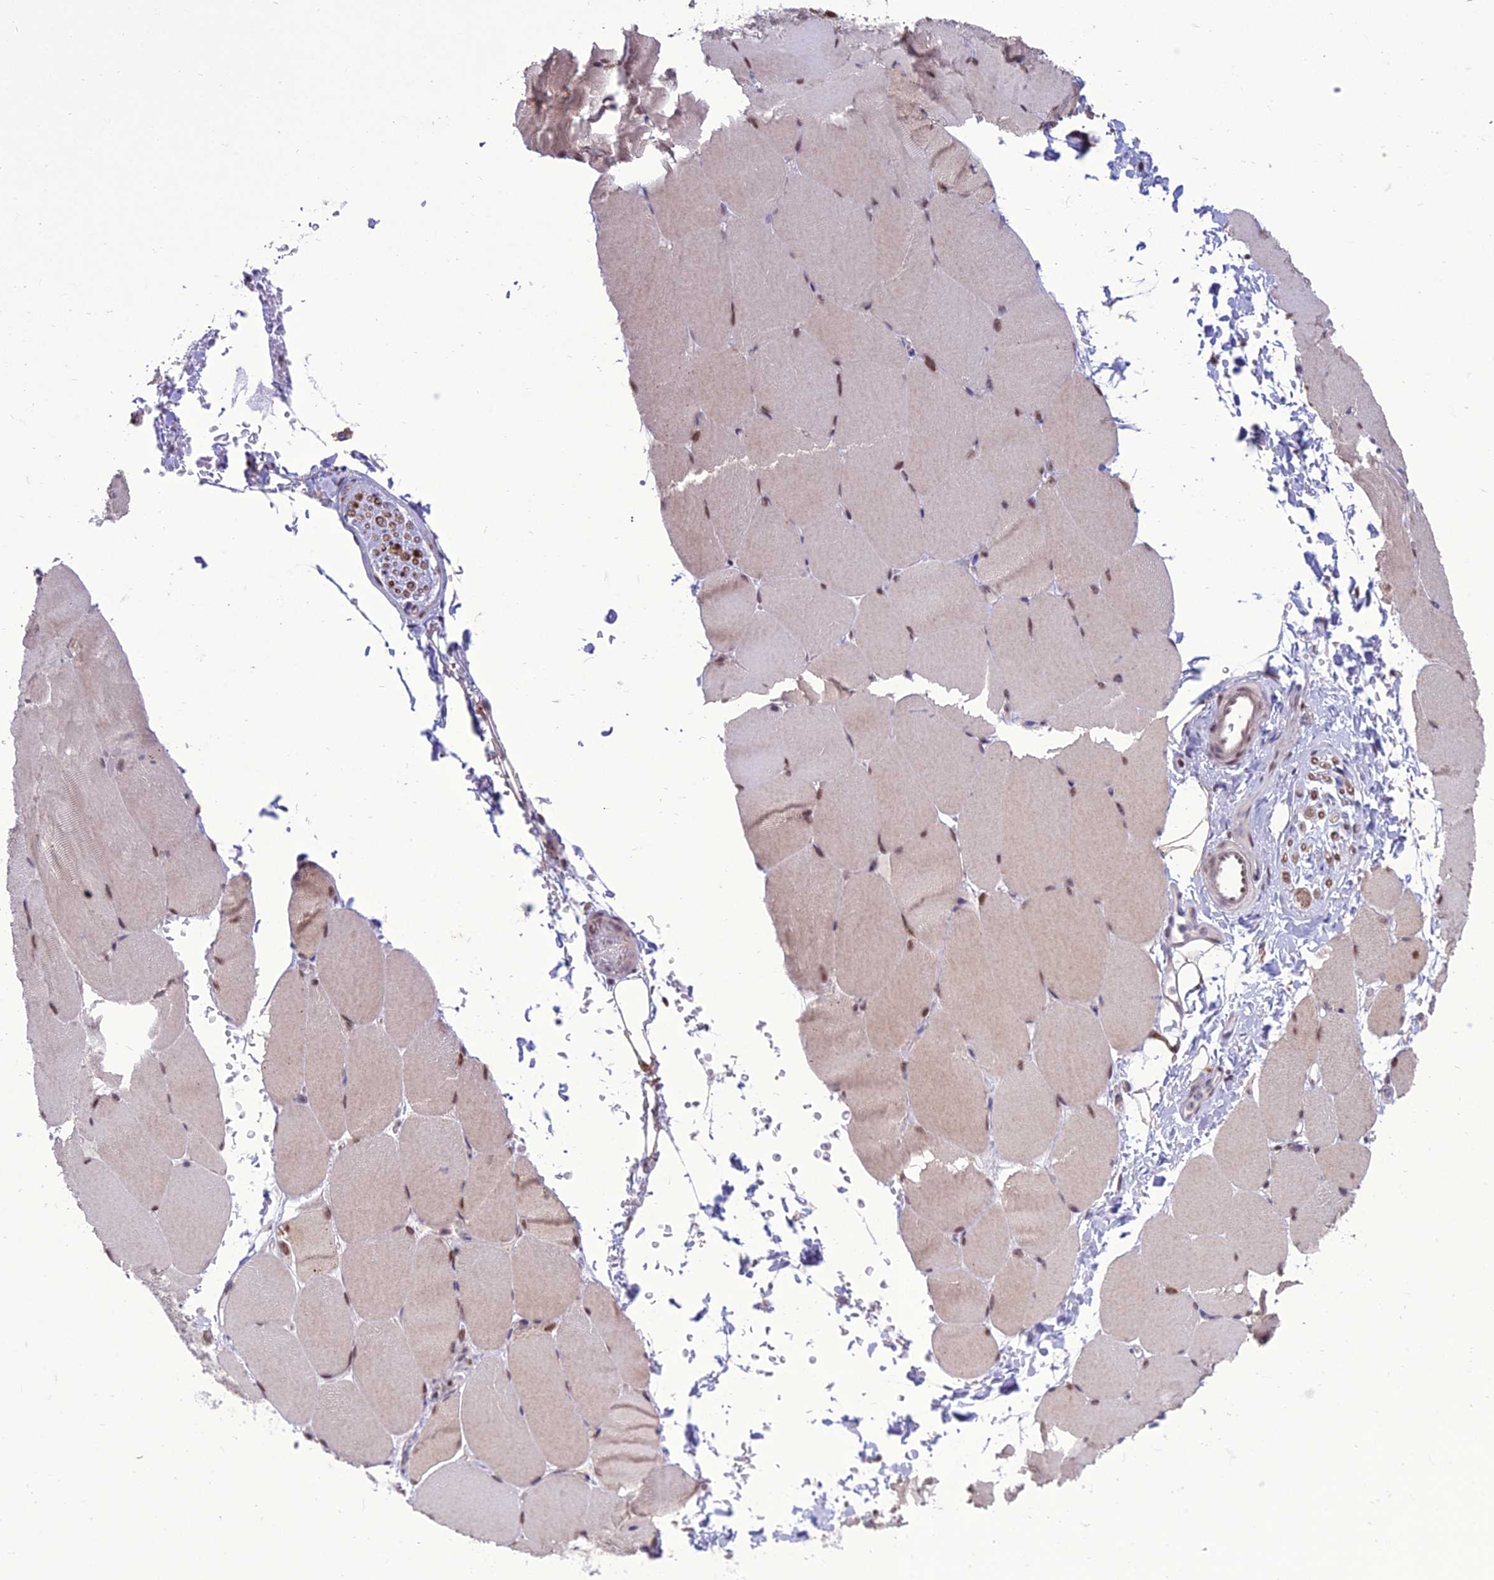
{"staining": {"intensity": "moderate", "quantity": "25%-75%", "location": "nuclear"}, "tissue": "skeletal muscle", "cell_type": "Myocytes", "image_type": "normal", "snomed": [{"axis": "morphology", "description": "Normal tissue, NOS"}, {"axis": "topography", "description": "Skeletal muscle"}, {"axis": "topography", "description": "Parathyroid gland"}], "caption": "About 25%-75% of myocytes in normal human skeletal muscle show moderate nuclear protein positivity as visualized by brown immunohistochemical staining.", "gene": "RANBP3", "patient": {"sex": "female", "age": 37}}